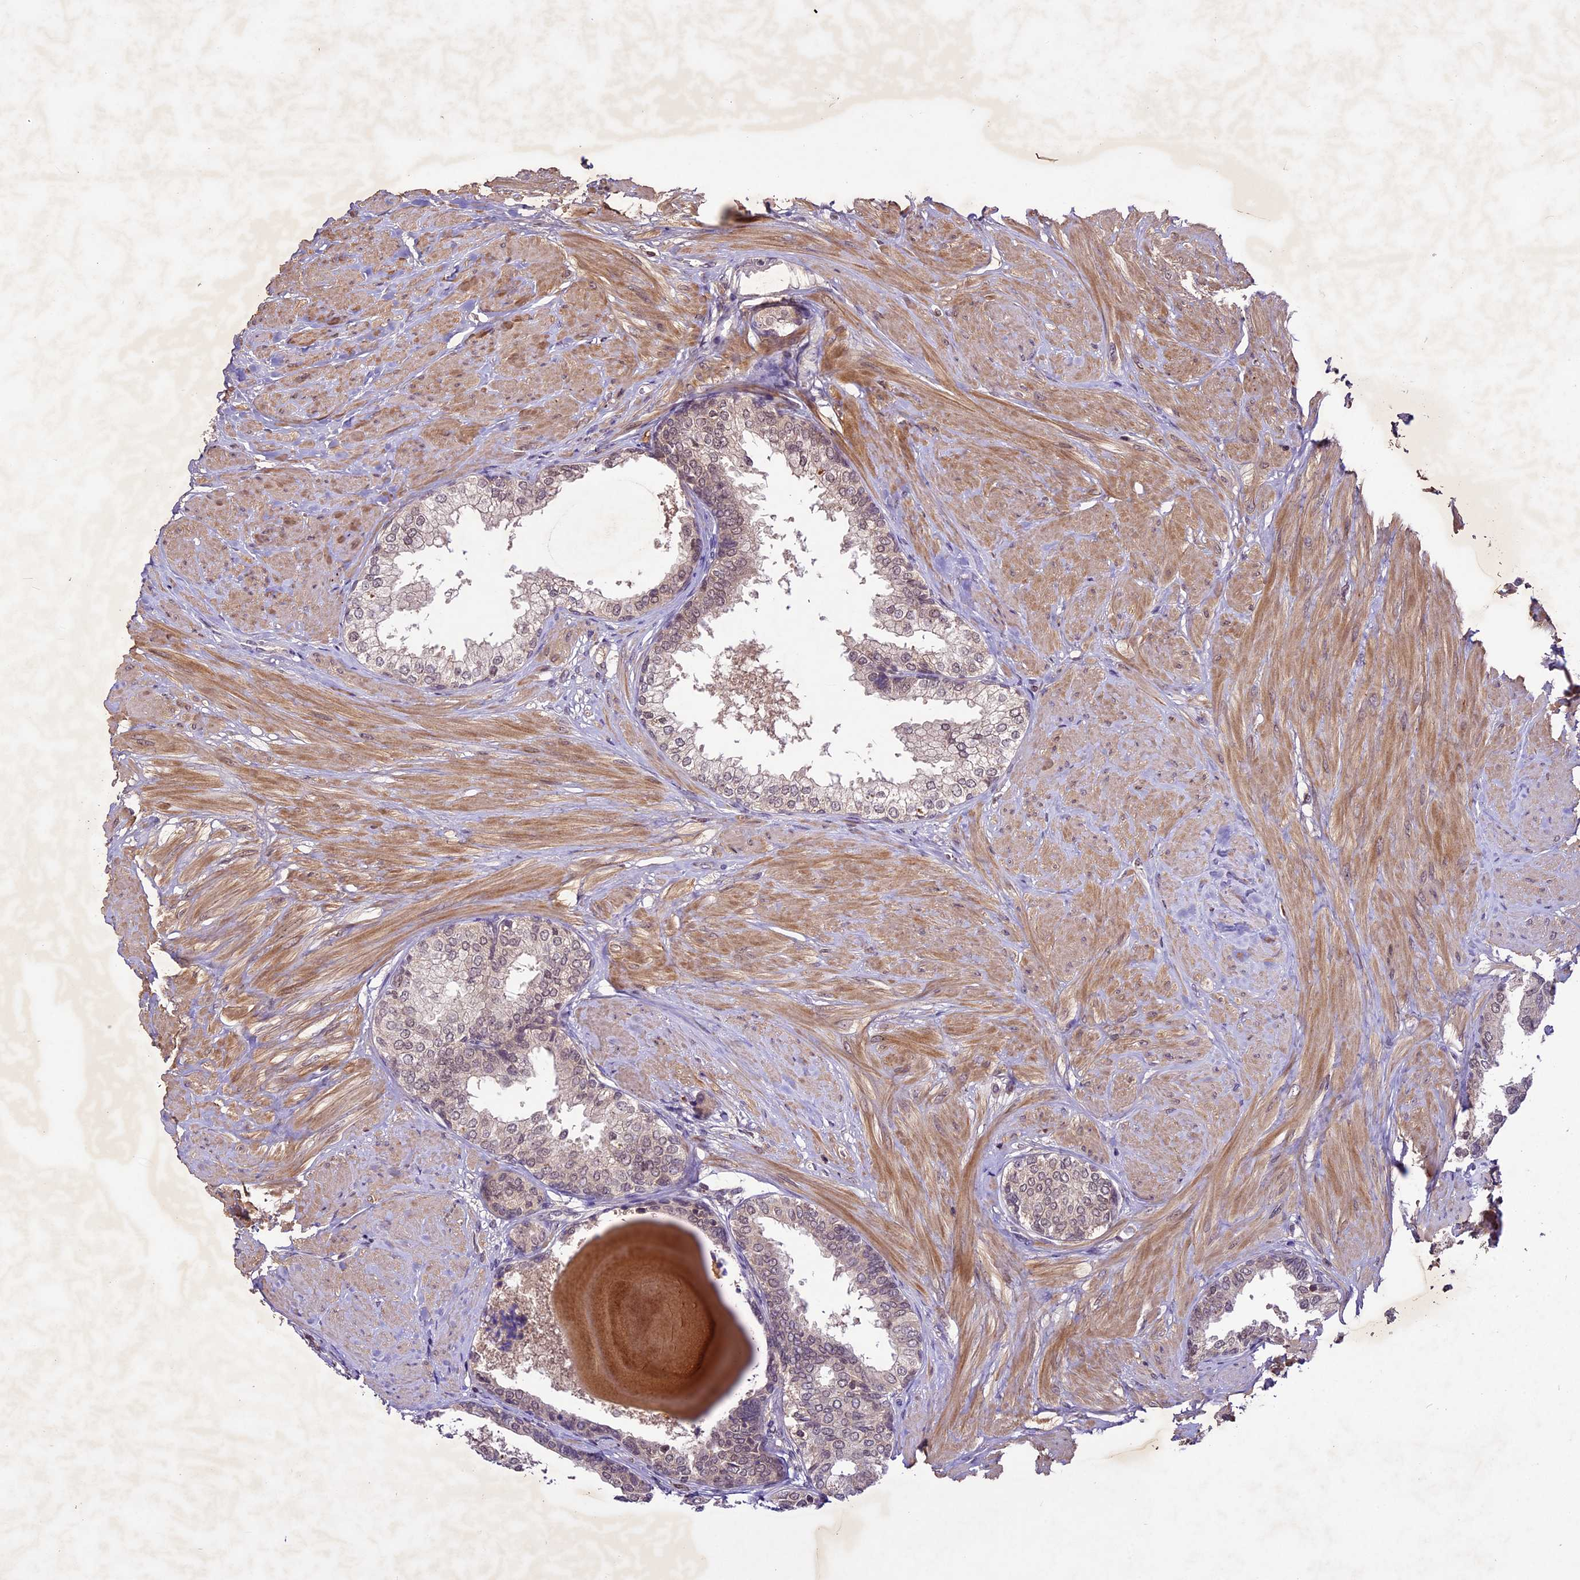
{"staining": {"intensity": "weak", "quantity": "25%-75%", "location": "cytoplasmic/membranous,nuclear"}, "tissue": "prostate", "cell_type": "Glandular cells", "image_type": "normal", "snomed": [{"axis": "morphology", "description": "Normal tissue, NOS"}, {"axis": "topography", "description": "Prostate"}], "caption": "Immunohistochemistry (IHC) (DAB (3,3'-diaminobenzidine)) staining of benign prostate displays weak cytoplasmic/membranous,nuclear protein staining in approximately 25%-75% of glandular cells. The staining is performed using DAB brown chromogen to label protein expression. The nuclei are counter-stained blue using hematoxylin.", "gene": "ATP10A", "patient": {"sex": "male", "age": 48}}